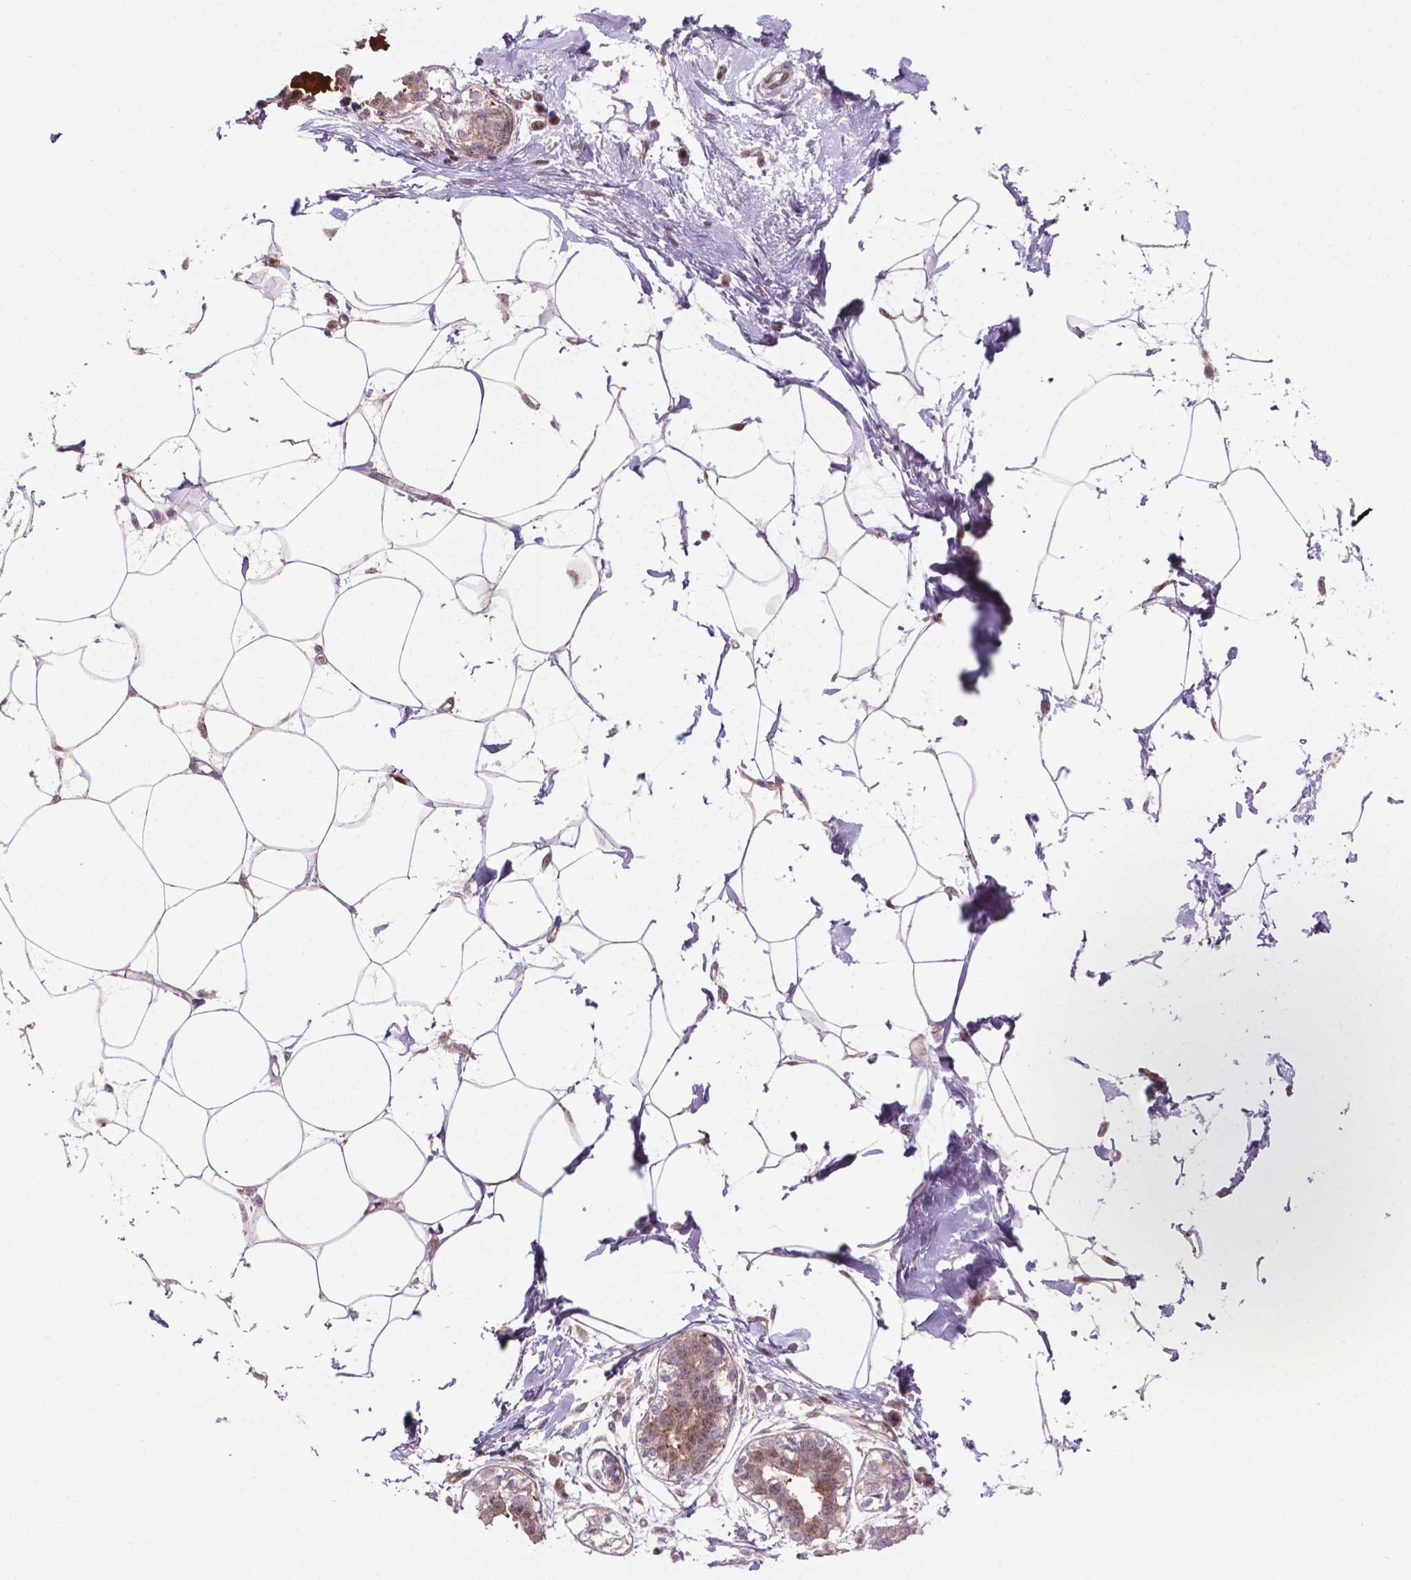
{"staining": {"intensity": "weak", "quantity": "25%-75%", "location": "cytoplasmic/membranous"}, "tissue": "breast", "cell_type": "Adipocytes", "image_type": "normal", "snomed": [{"axis": "morphology", "description": "Normal tissue, NOS"}, {"axis": "topography", "description": "Breast"}], "caption": "Protein analysis of benign breast displays weak cytoplasmic/membranous staining in about 25%-75% of adipocytes. The staining was performed using DAB to visualize the protein expression in brown, while the nuclei were stained in blue with hematoxylin (Magnification: 20x).", "gene": "LDHA", "patient": {"sex": "female", "age": 45}}